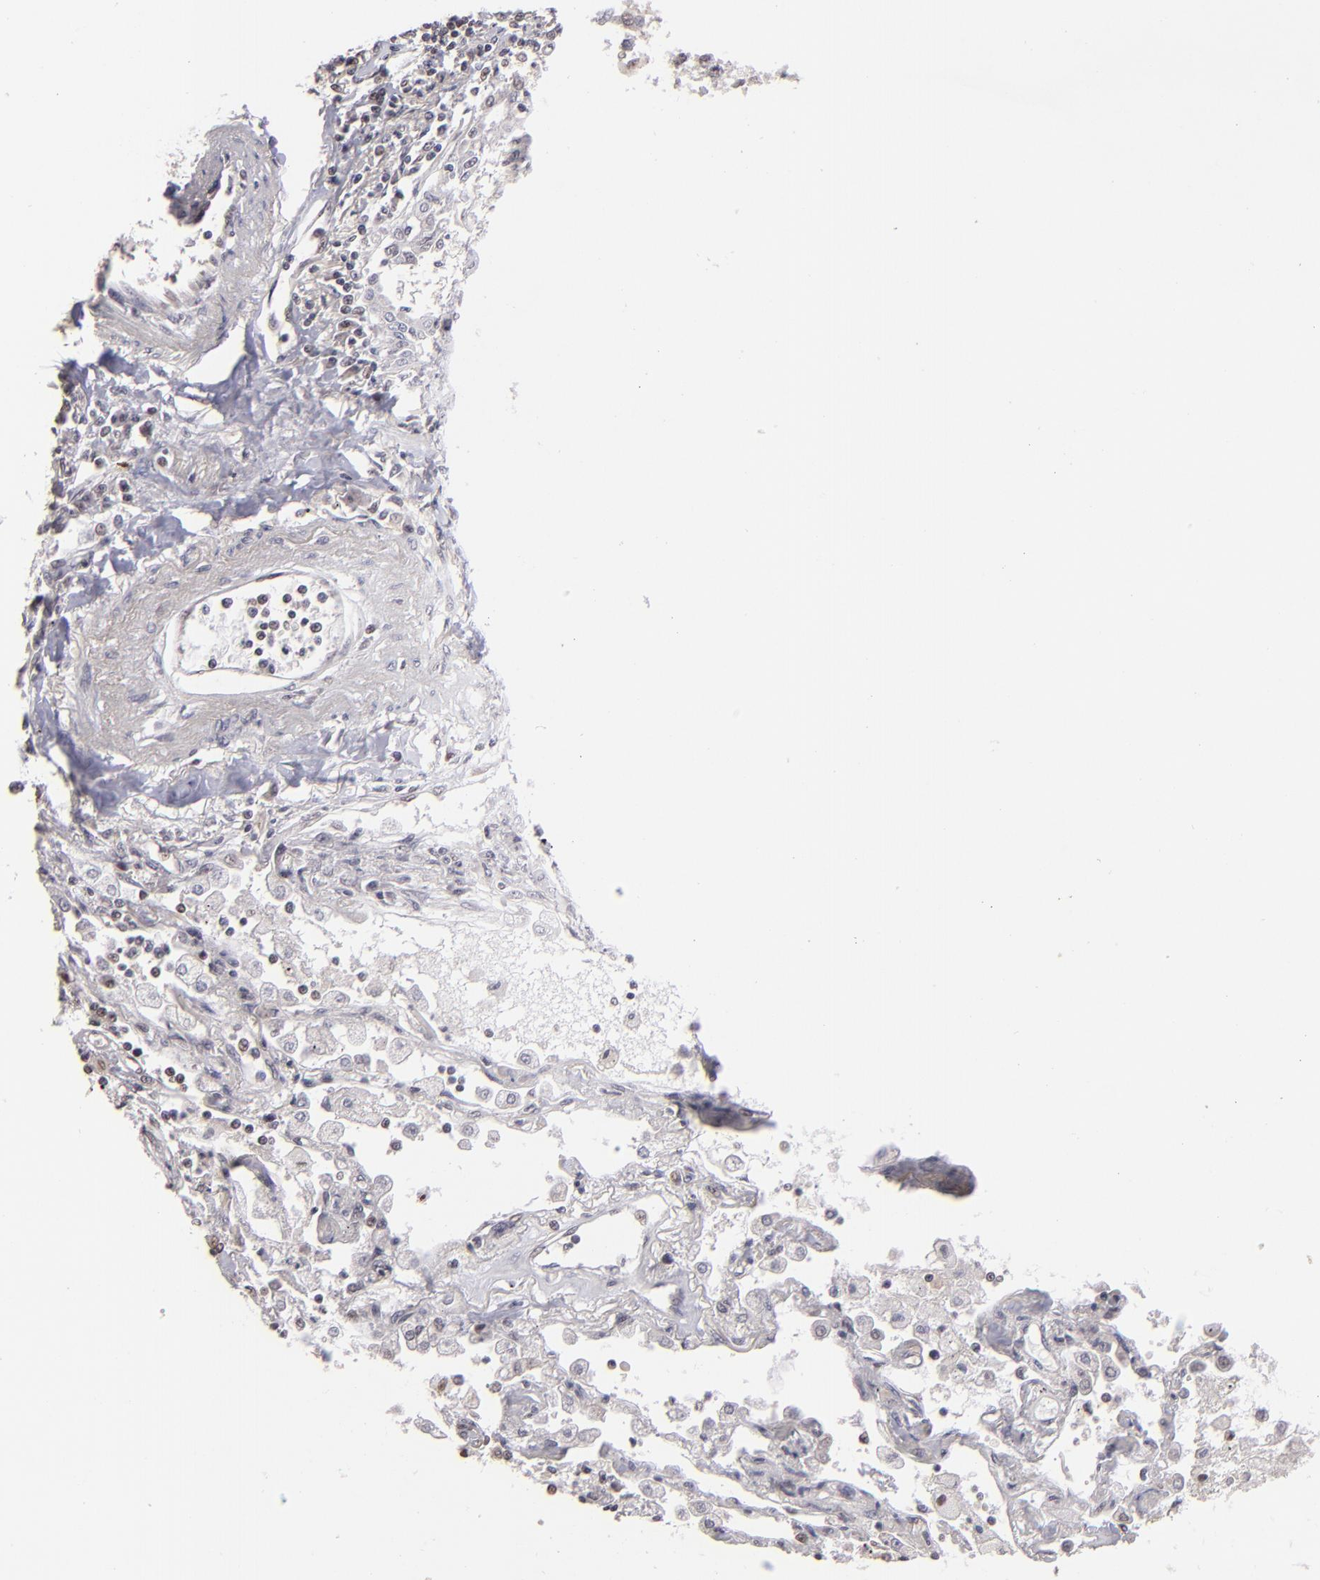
{"staining": {"intensity": "weak", "quantity": "<25%", "location": "nuclear"}, "tissue": "lung cancer", "cell_type": "Tumor cells", "image_type": "cancer", "snomed": [{"axis": "morphology", "description": "Squamous cell carcinoma, NOS"}, {"axis": "topography", "description": "Lung"}], "caption": "Lung squamous cell carcinoma stained for a protein using IHC displays no positivity tumor cells.", "gene": "RARB", "patient": {"sex": "male", "age": 75}}